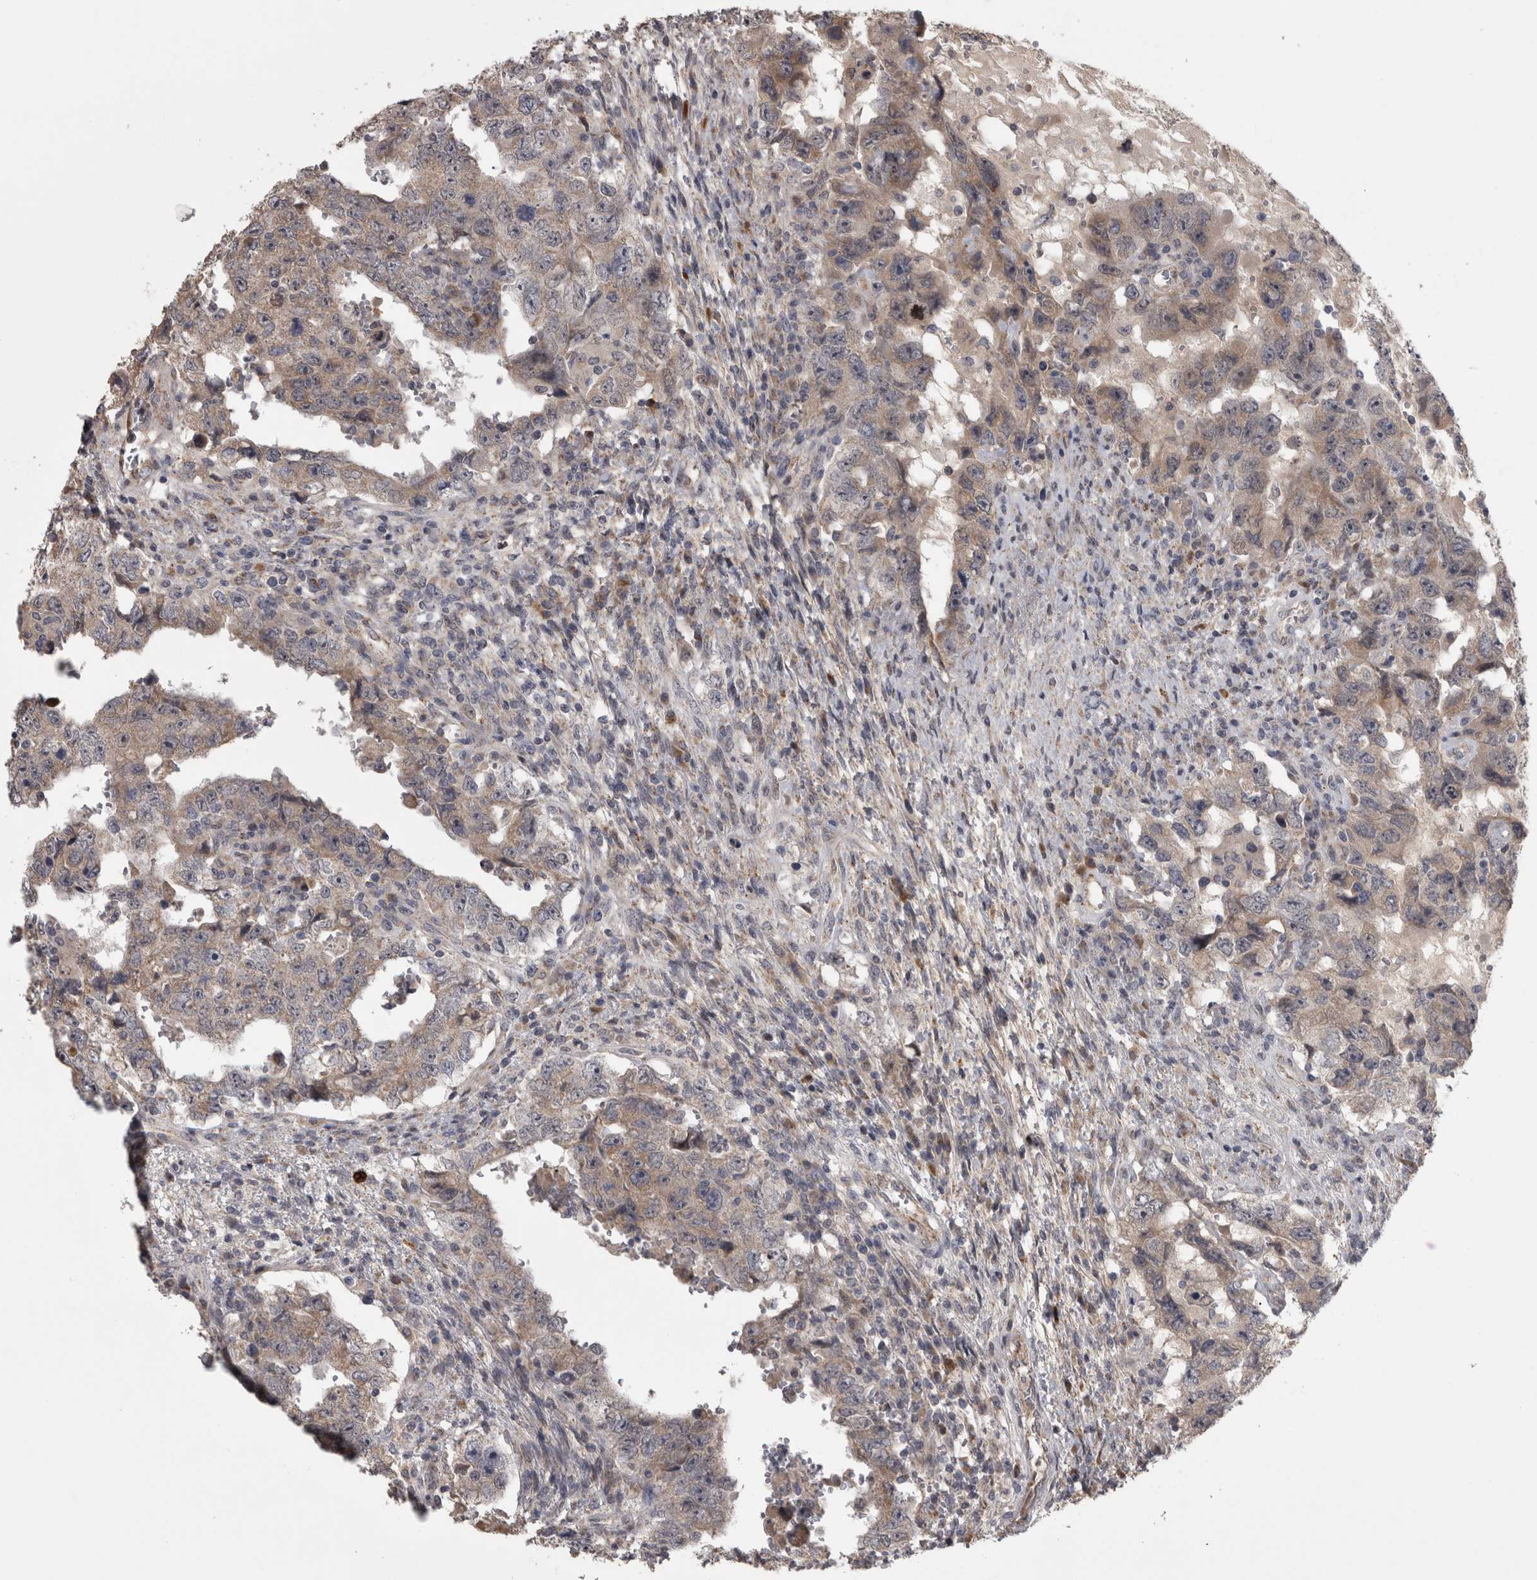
{"staining": {"intensity": "weak", "quantity": "25%-75%", "location": "cytoplasmic/membranous"}, "tissue": "testis cancer", "cell_type": "Tumor cells", "image_type": "cancer", "snomed": [{"axis": "morphology", "description": "Carcinoma, Embryonal, NOS"}, {"axis": "topography", "description": "Testis"}], "caption": "Immunohistochemical staining of testis embryonal carcinoma demonstrates low levels of weak cytoplasmic/membranous staining in approximately 25%-75% of tumor cells.", "gene": "DBT", "patient": {"sex": "male", "age": 26}}